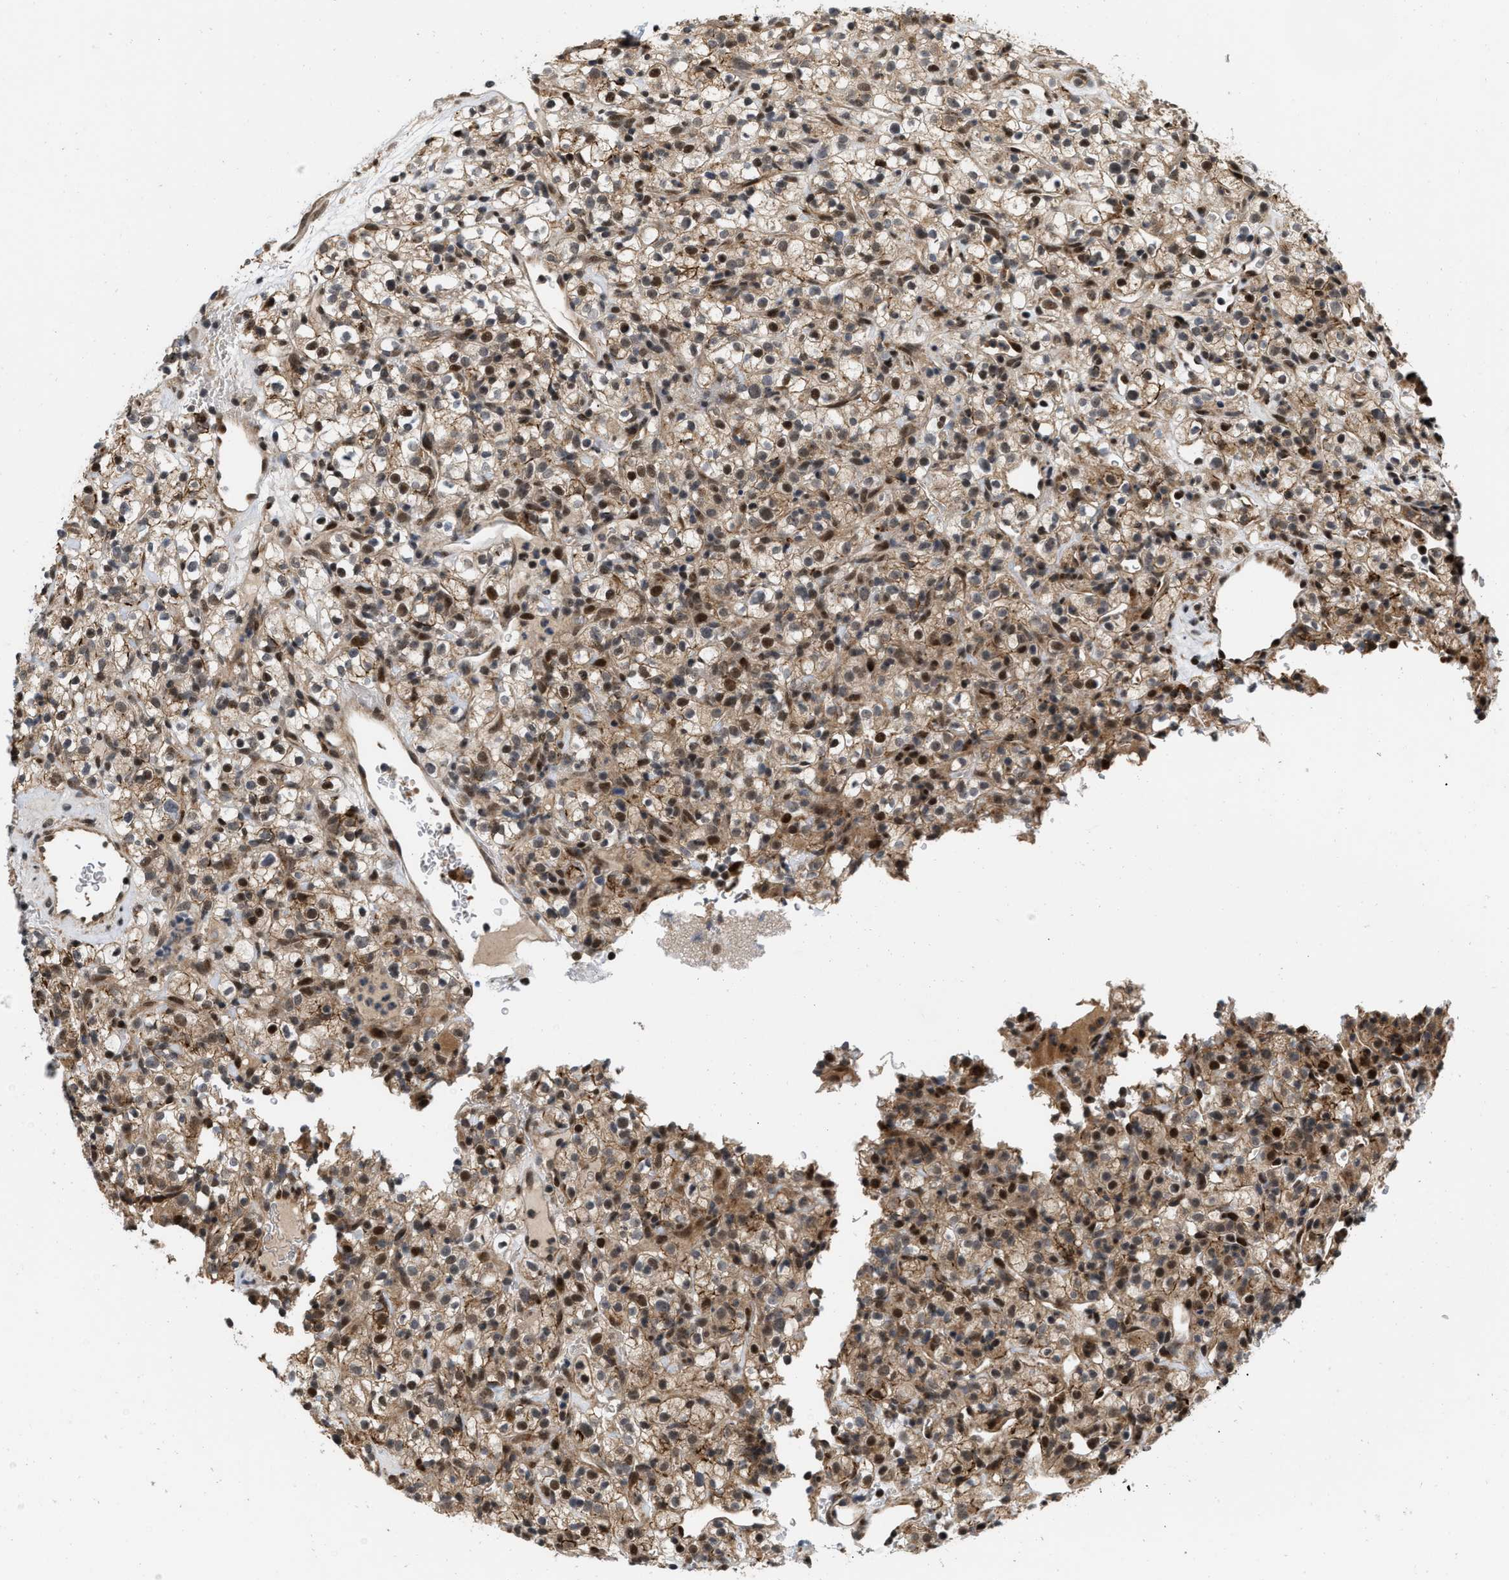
{"staining": {"intensity": "moderate", "quantity": ">75%", "location": "cytoplasmic/membranous,nuclear"}, "tissue": "renal cancer", "cell_type": "Tumor cells", "image_type": "cancer", "snomed": [{"axis": "morphology", "description": "Normal tissue, NOS"}, {"axis": "morphology", "description": "Adenocarcinoma, NOS"}, {"axis": "topography", "description": "Kidney"}], "caption": "The micrograph exhibits immunohistochemical staining of renal cancer. There is moderate cytoplasmic/membranous and nuclear expression is appreciated in about >75% of tumor cells.", "gene": "ANKRD11", "patient": {"sex": "female", "age": 72}}